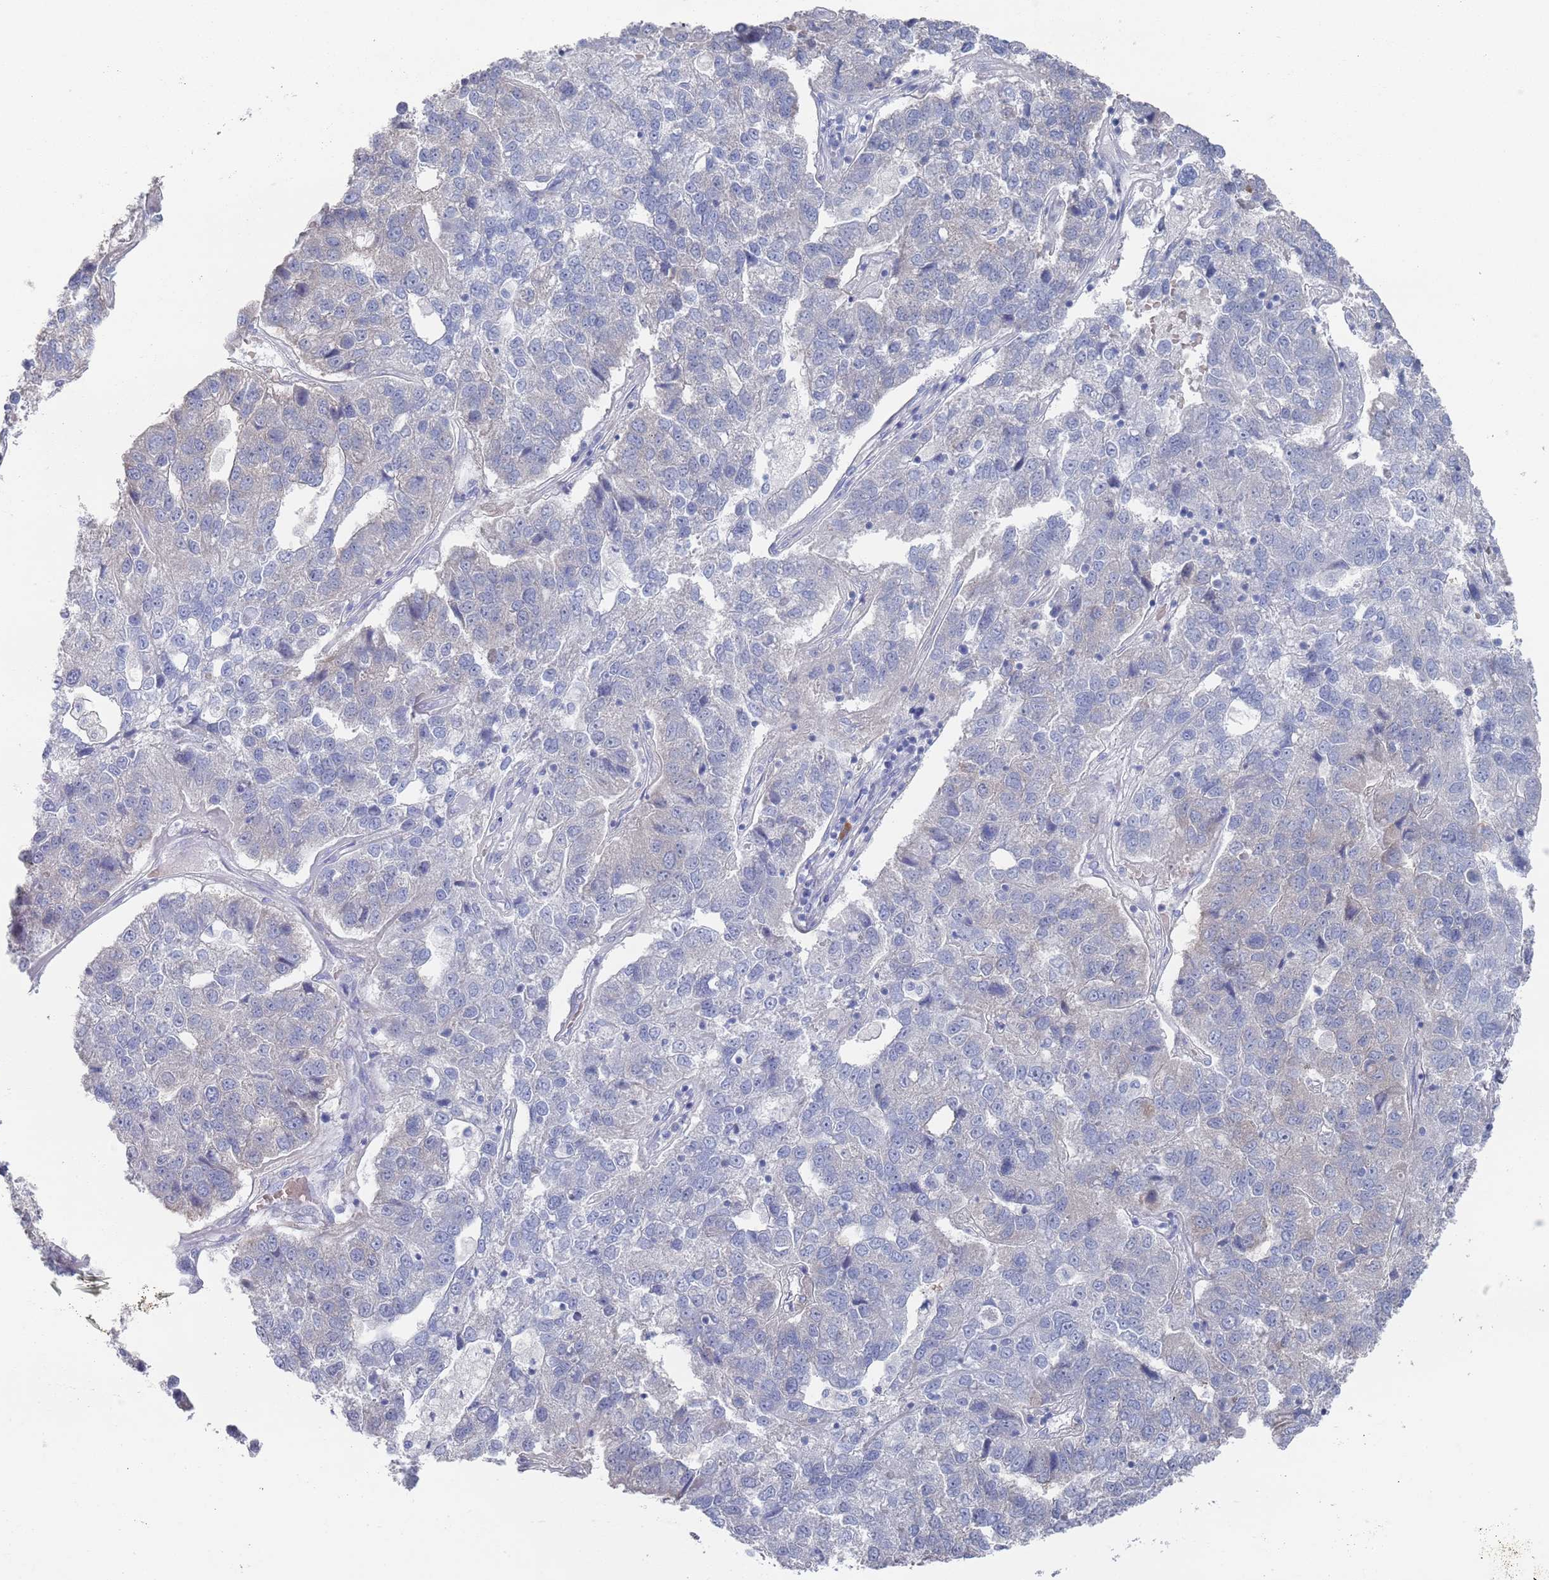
{"staining": {"intensity": "negative", "quantity": "none", "location": "none"}, "tissue": "pancreatic cancer", "cell_type": "Tumor cells", "image_type": "cancer", "snomed": [{"axis": "morphology", "description": "Adenocarcinoma, NOS"}, {"axis": "topography", "description": "Pancreas"}], "caption": "High power microscopy histopathology image of an immunohistochemistry histopathology image of adenocarcinoma (pancreatic), revealing no significant positivity in tumor cells.", "gene": "TMCO3", "patient": {"sex": "female", "age": 61}}